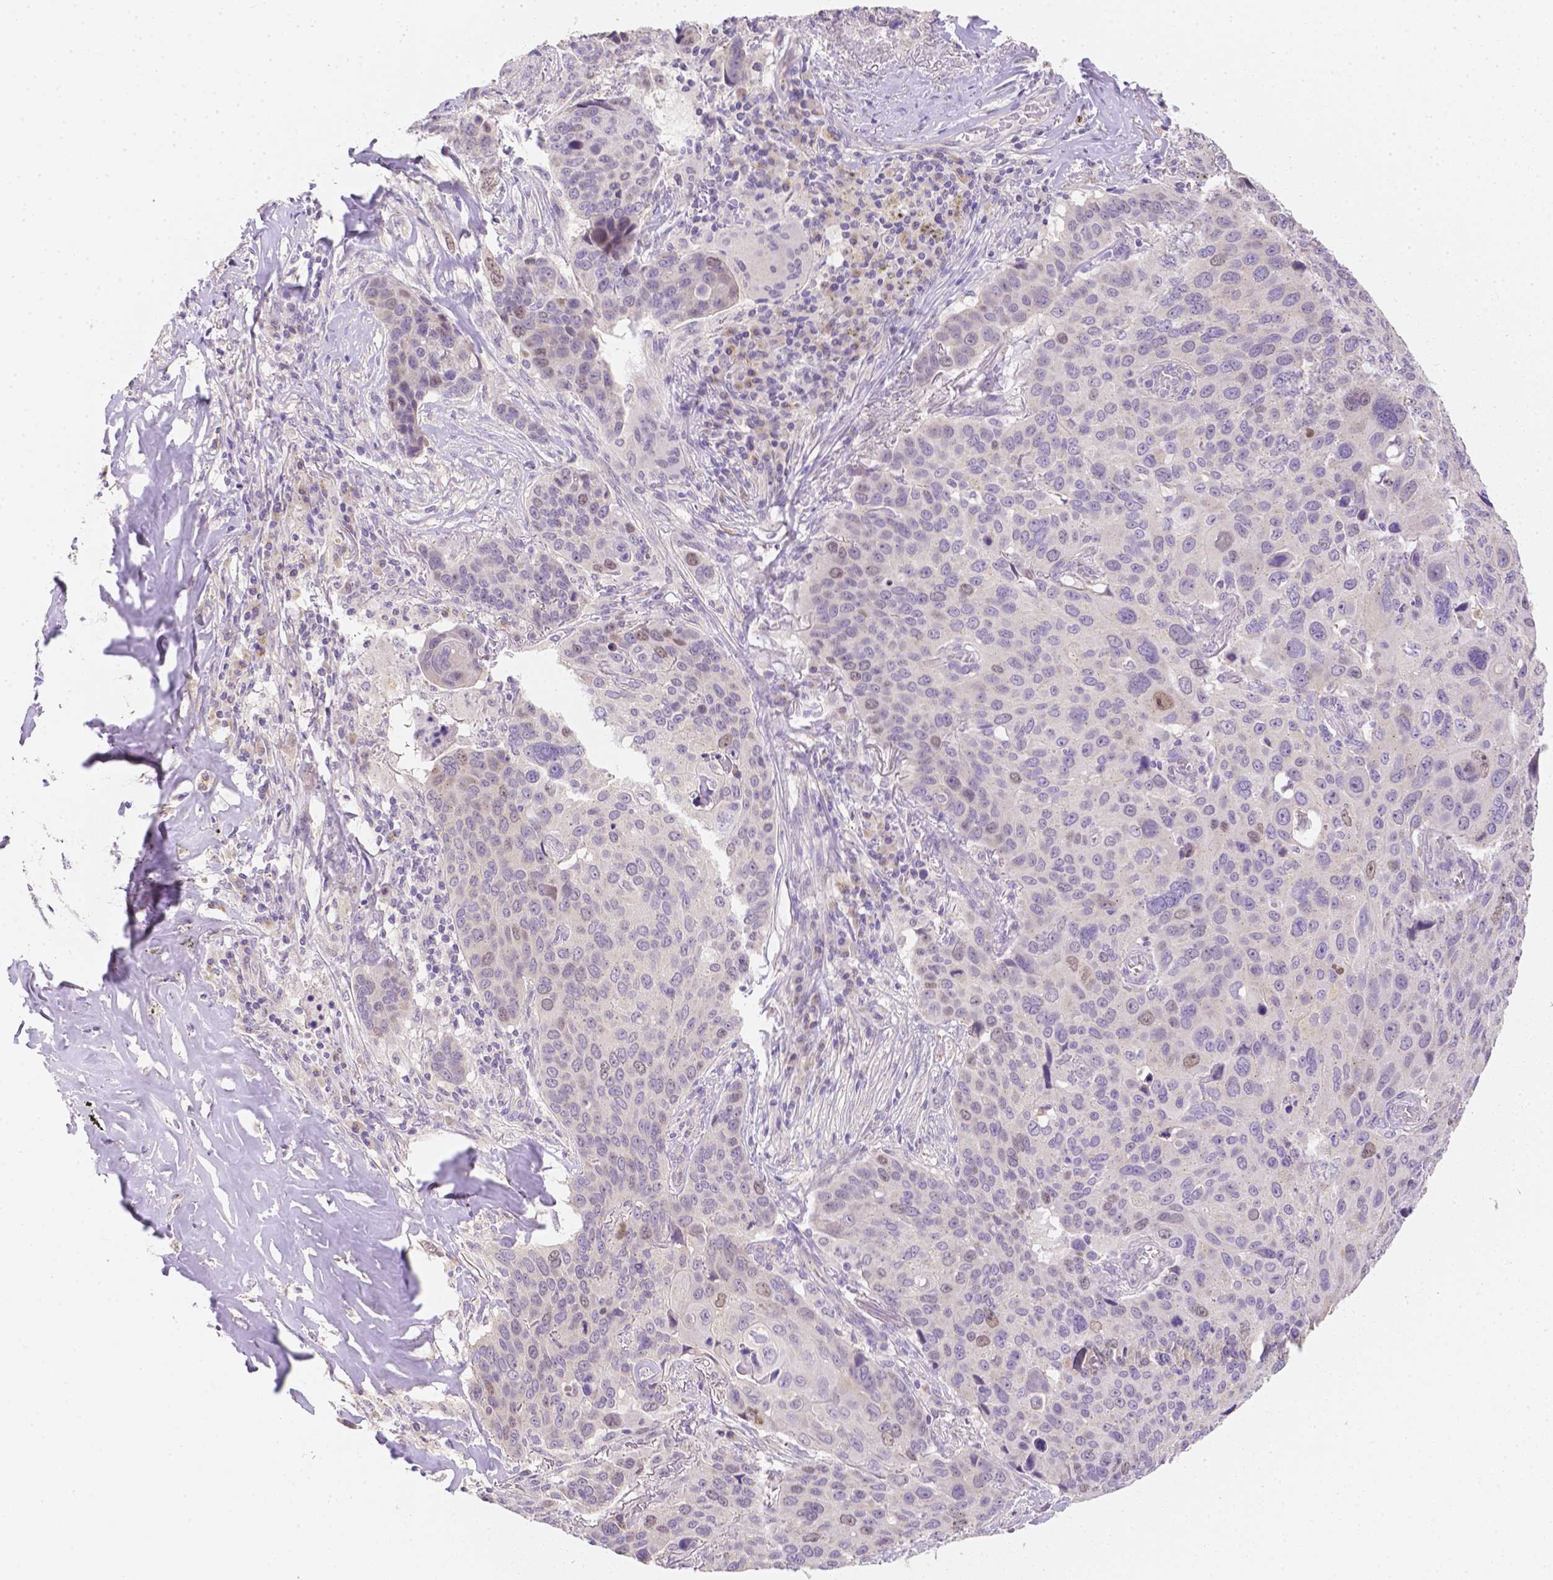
{"staining": {"intensity": "negative", "quantity": "none", "location": "none"}, "tissue": "lung cancer", "cell_type": "Tumor cells", "image_type": "cancer", "snomed": [{"axis": "morphology", "description": "Squamous cell carcinoma, NOS"}, {"axis": "topography", "description": "Lung"}], "caption": "IHC photomicrograph of squamous cell carcinoma (lung) stained for a protein (brown), which shows no positivity in tumor cells. (DAB (3,3'-diaminobenzidine) IHC, high magnification).", "gene": "C10orf67", "patient": {"sex": "male", "age": 68}}